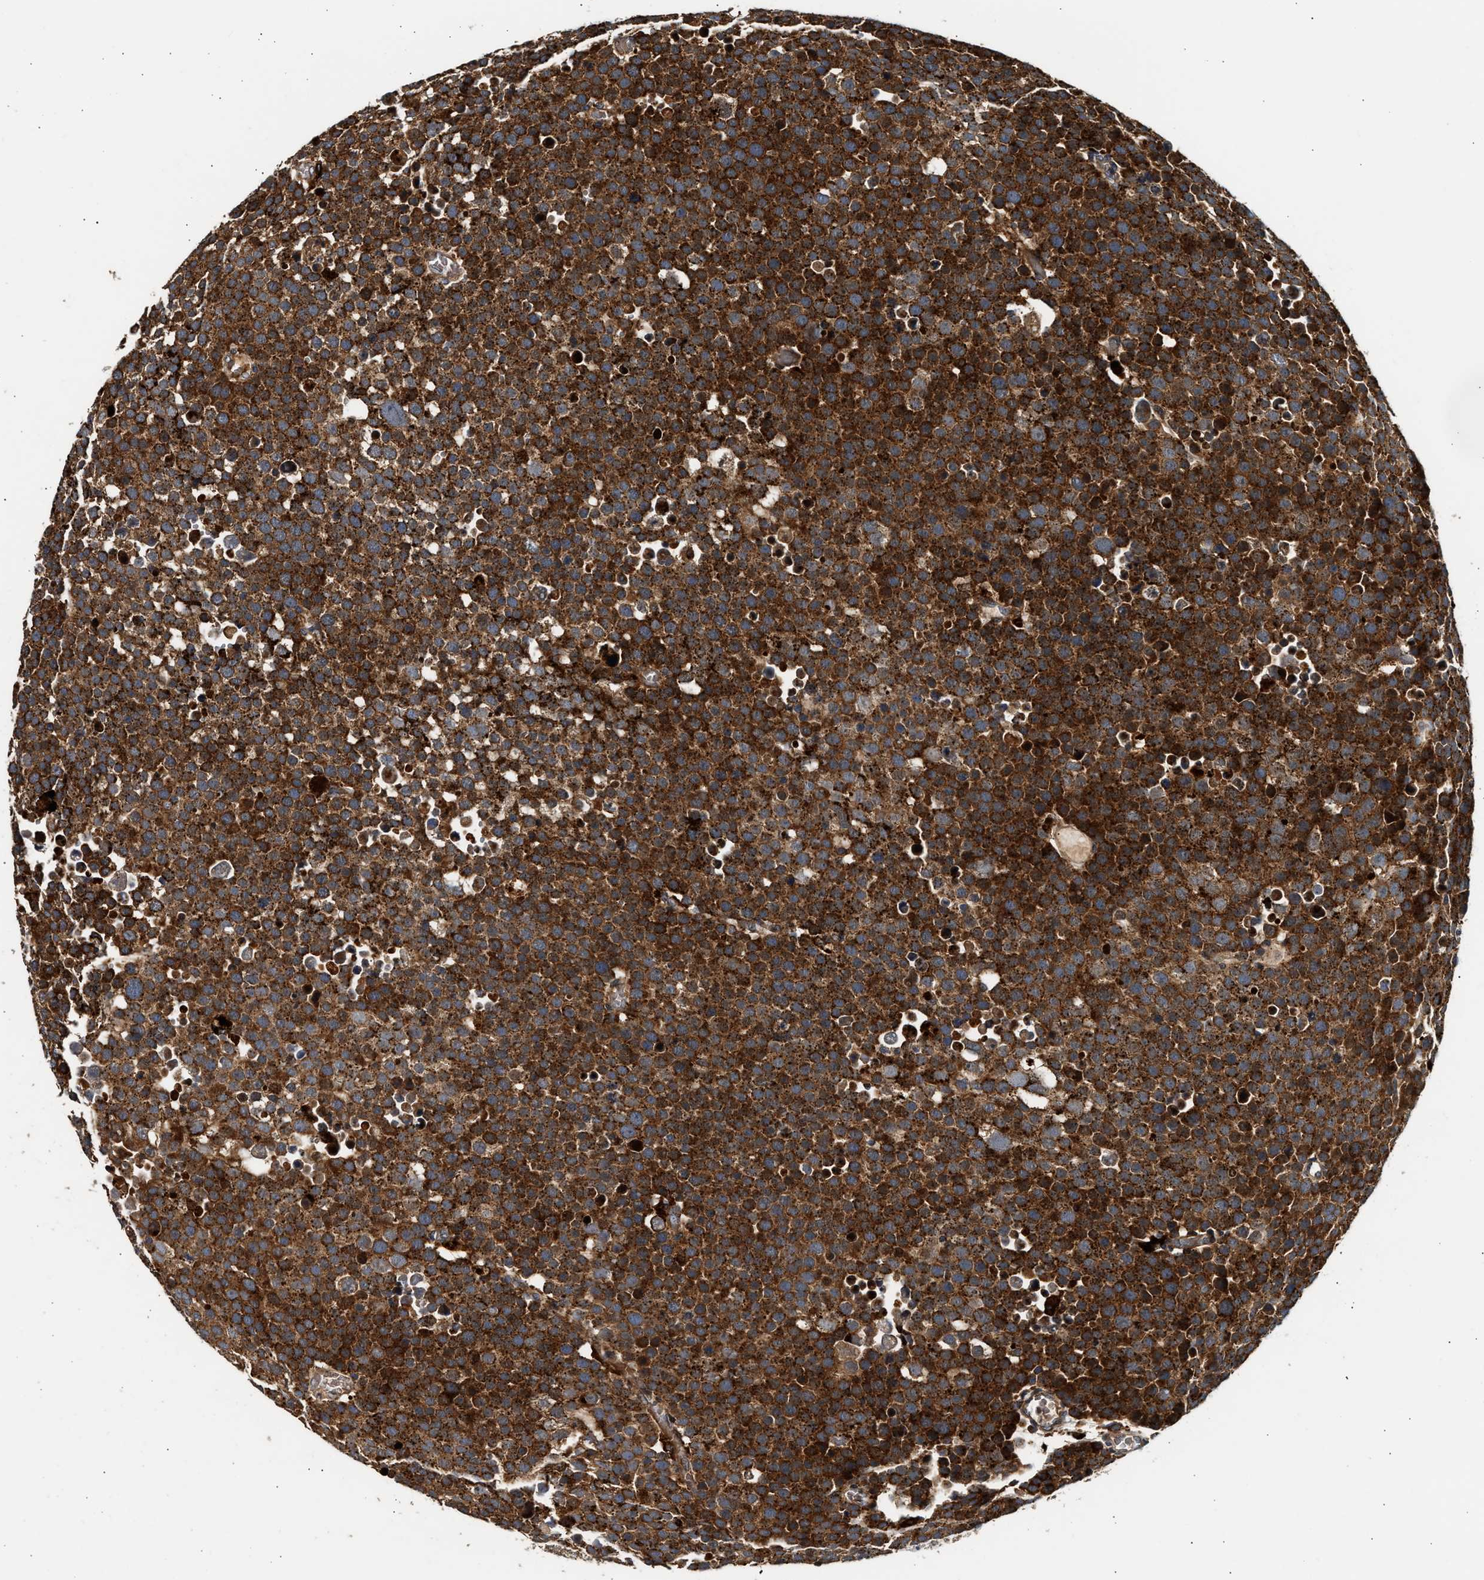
{"staining": {"intensity": "strong", "quantity": ">75%", "location": "cytoplasmic/membranous"}, "tissue": "testis cancer", "cell_type": "Tumor cells", "image_type": "cancer", "snomed": [{"axis": "morphology", "description": "Seminoma, NOS"}, {"axis": "topography", "description": "Testis"}], "caption": "High-power microscopy captured an immunohistochemistry (IHC) photomicrograph of seminoma (testis), revealing strong cytoplasmic/membranous staining in approximately >75% of tumor cells. Immunohistochemistry stains the protein of interest in brown and the nuclei are stained blue.", "gene": "PLD3", "patient": {"sex": "male", "age": 71}}